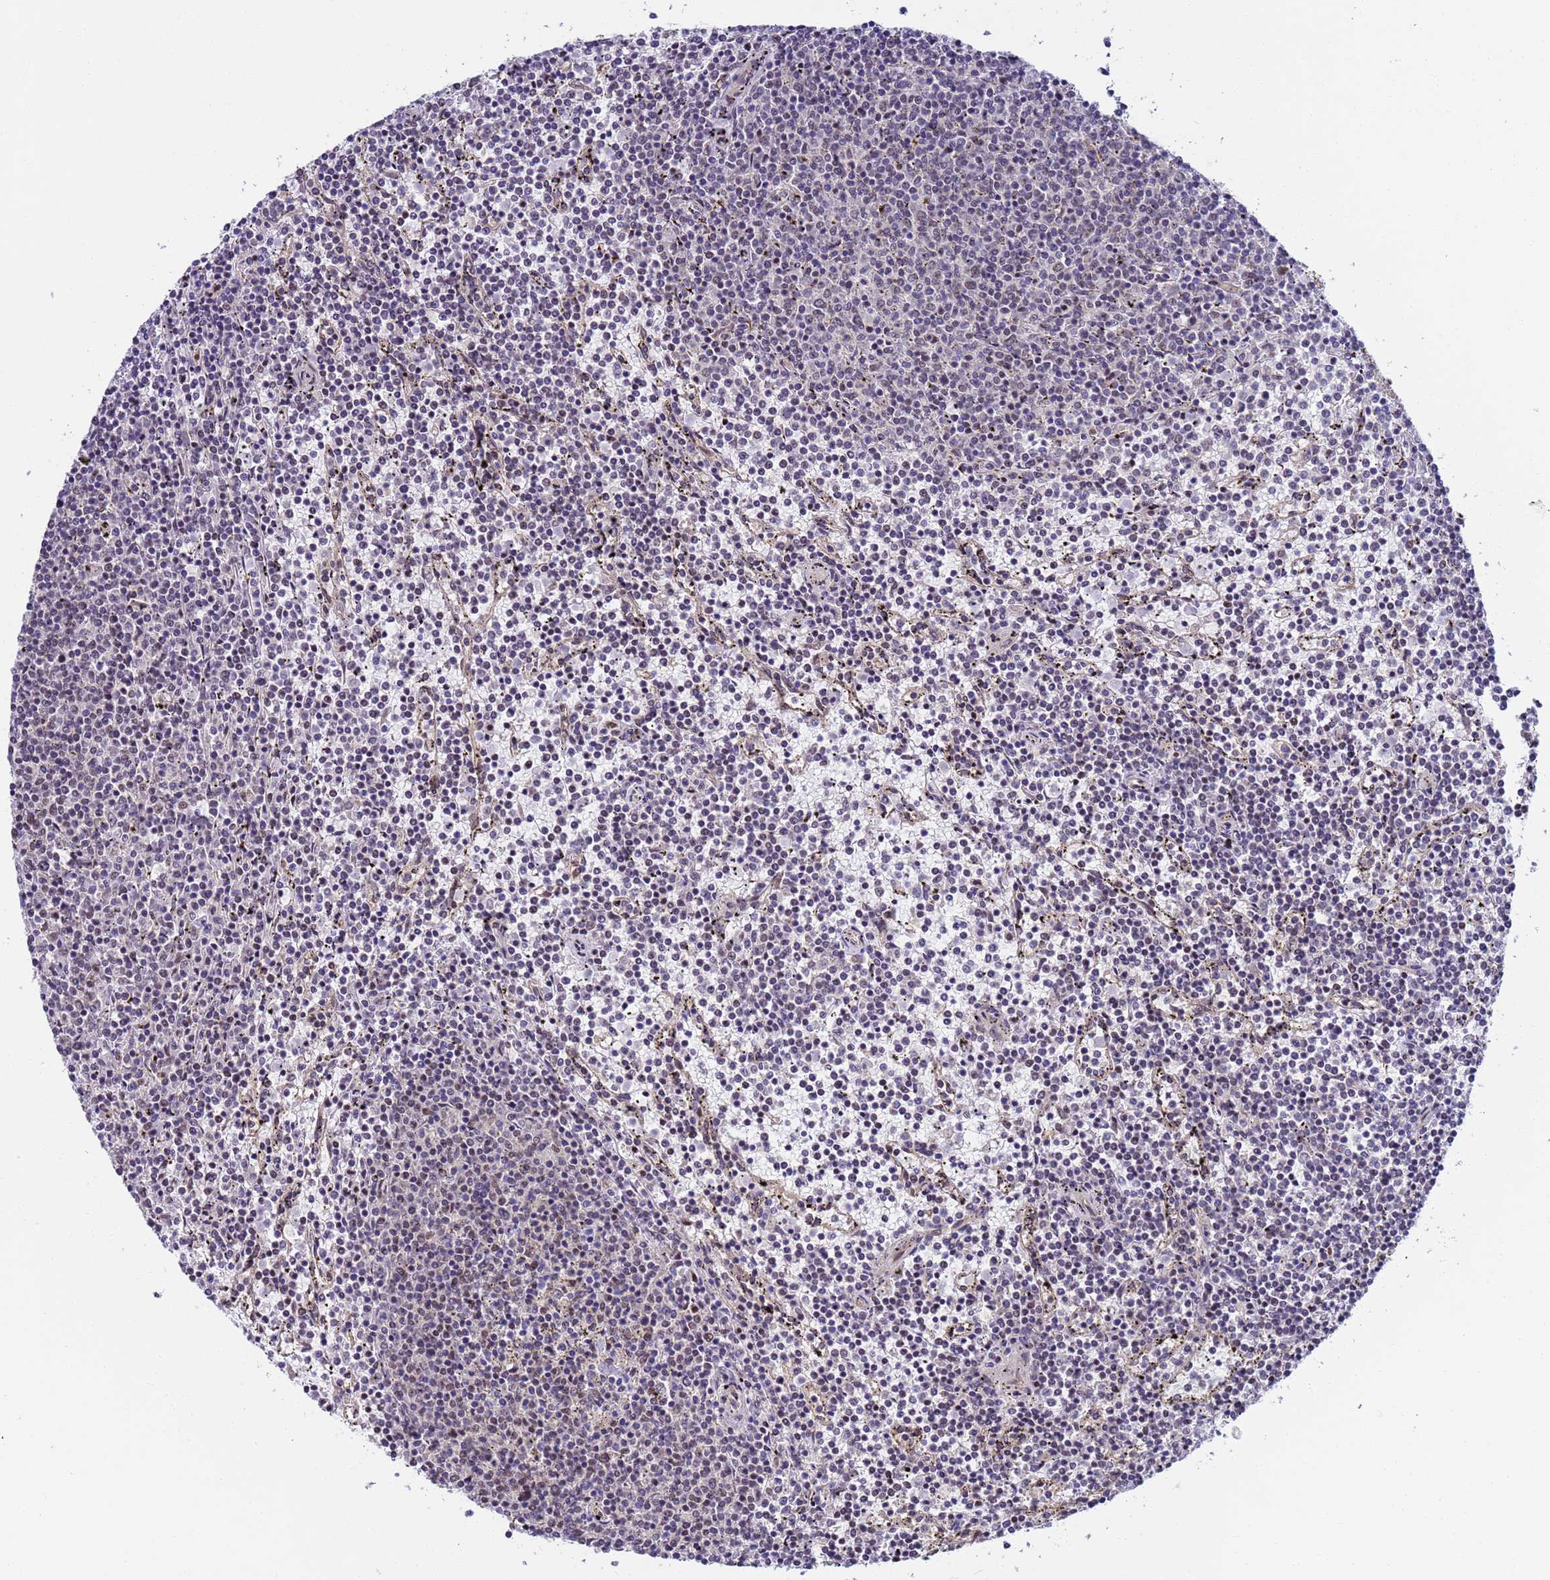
{"staining": {"intensity": "negative", "quantity": "none", "location": "none"}, "tissue": "lymphoma", "cell_type": "Tumor cells", "image_type": "cancer", "snomed": [{"axis": "morphology", "description": "Malignant lymphoma, non-Hodgkin's type, Low grade"}, {"axis": "topography", "description": "Spleen"}], "caption": "The histopathology image reveals no significant expression in tumor cells of malignant lymphoma, non-Hodgkin's type (low-grade). (DAB immunohistochemistry, high magnification).", "gene": "RAPGEF3", "patient": {"sex": "female", "age": 50}}